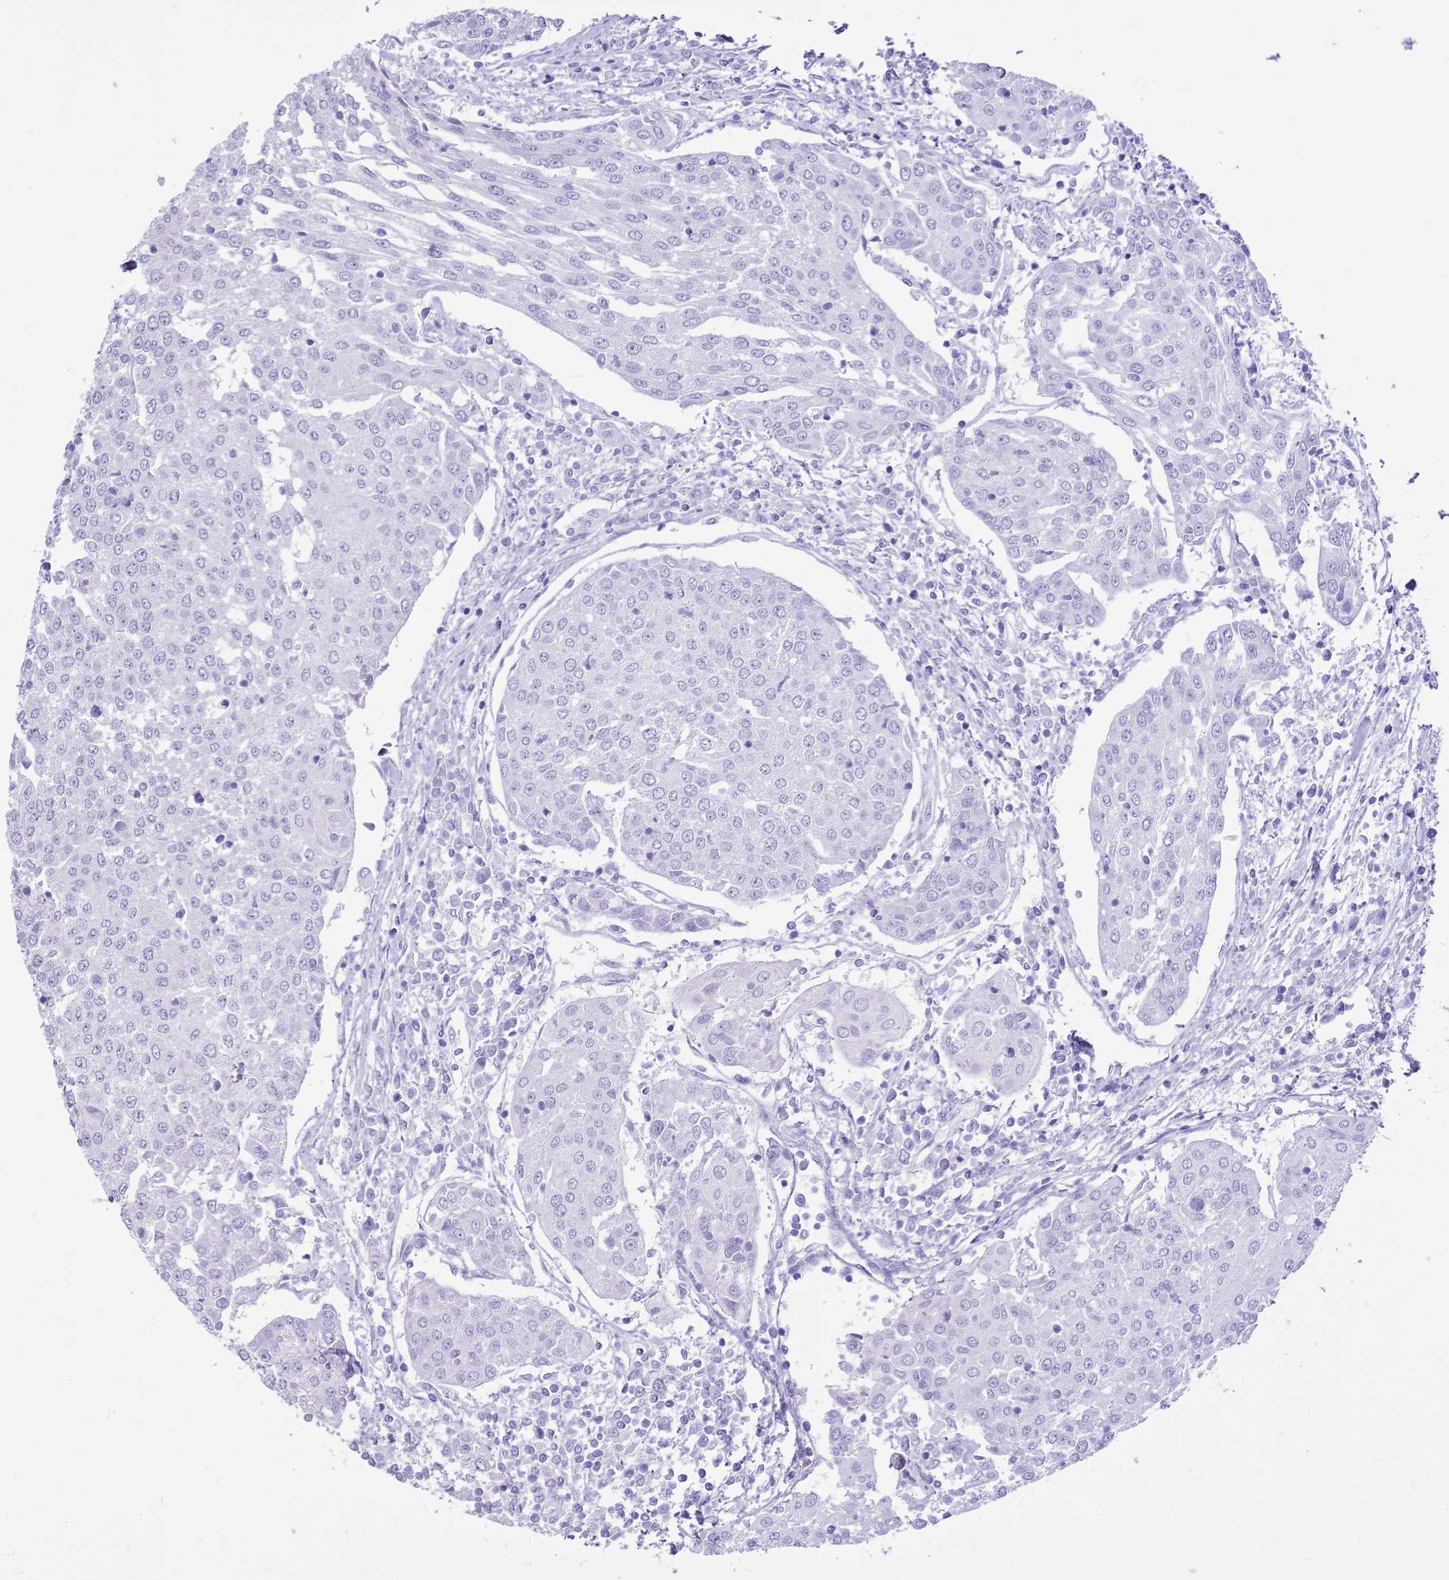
{"staining": {"intensity": "negative", "quantity": "none", "location": "none"}, "tissue": "urothelial cancer", "cell_type": "Tumor cells", "image_type": "cancer", "snomed": [{"axis": "morphology", "description": "Urothelial carcinoma, High grade"}, {"axis": "topography", "description": "Urinary bladder"}], "caption": "The immunohistochemistry (IHC) photomicrograph has no significant staining in tumor cells of urothelial cancer tissue.", "gene": "CA8", "patient": {"sex": "female", "age": 85}}